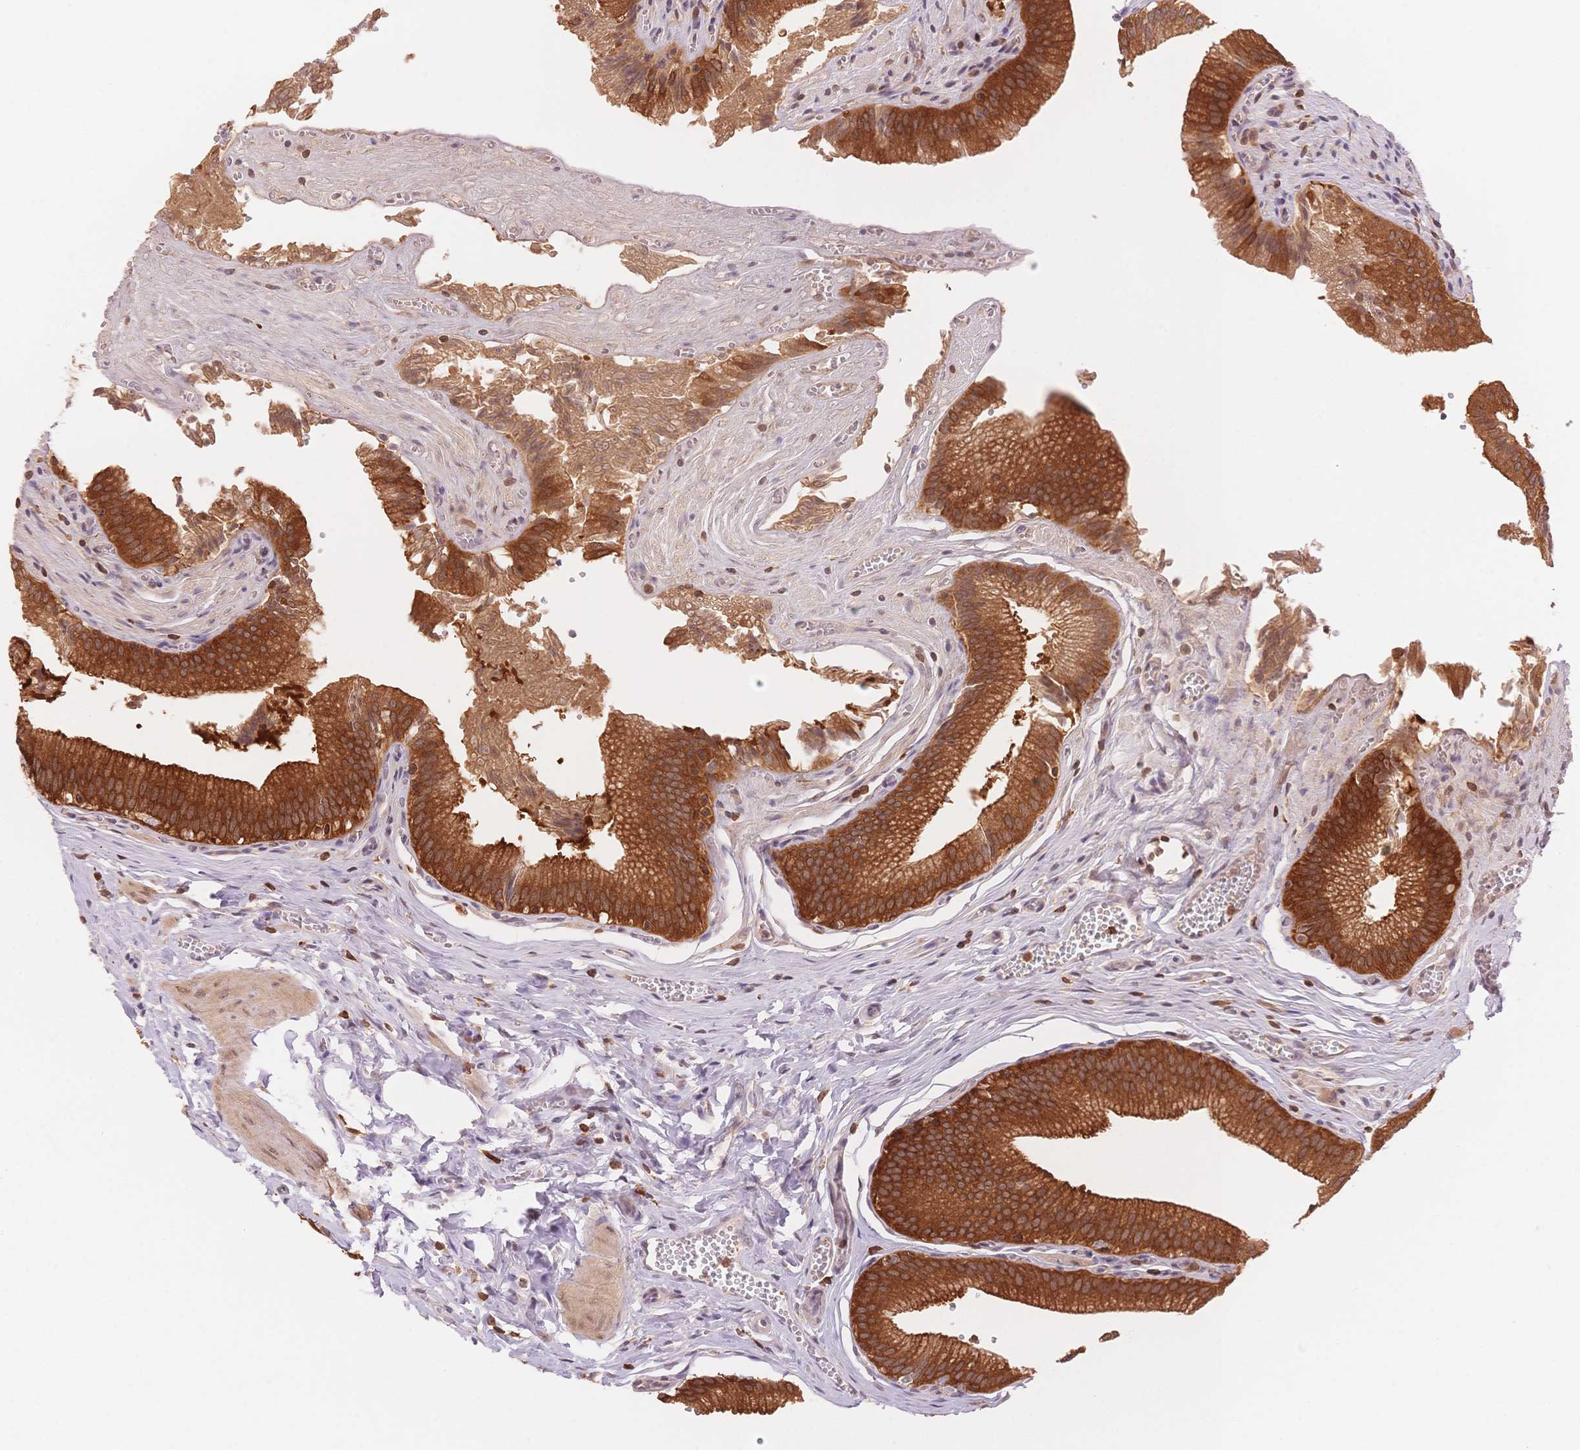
{"staining": {"intensity": "strong", "quantity": ">75%", "location": "cytoplasmic/membranous"}, "tissue": "gallbladder", "cell_type": "Glandular cells", "image_type": "normal", "snomed": [{"axis": "morphology", "description": "Normal tissue, NOS"}, {"axis": "topography", "description": "Gallbladder"}, {"axis": "topography", "description": "Peripheral nerve tissue"}], "caption": "A high amount of strong cytoplasmic/membranous positivity is present in about >75% of glandular cells in unremarkable gallbladder. The staining was performed using DAB to visualize the protein expression in brown, while the nuclei were stained in blue with hematoxylin (Magnification: 20x).", "gene": "STK39", "patient": {"sex": "male", "age": 17}}